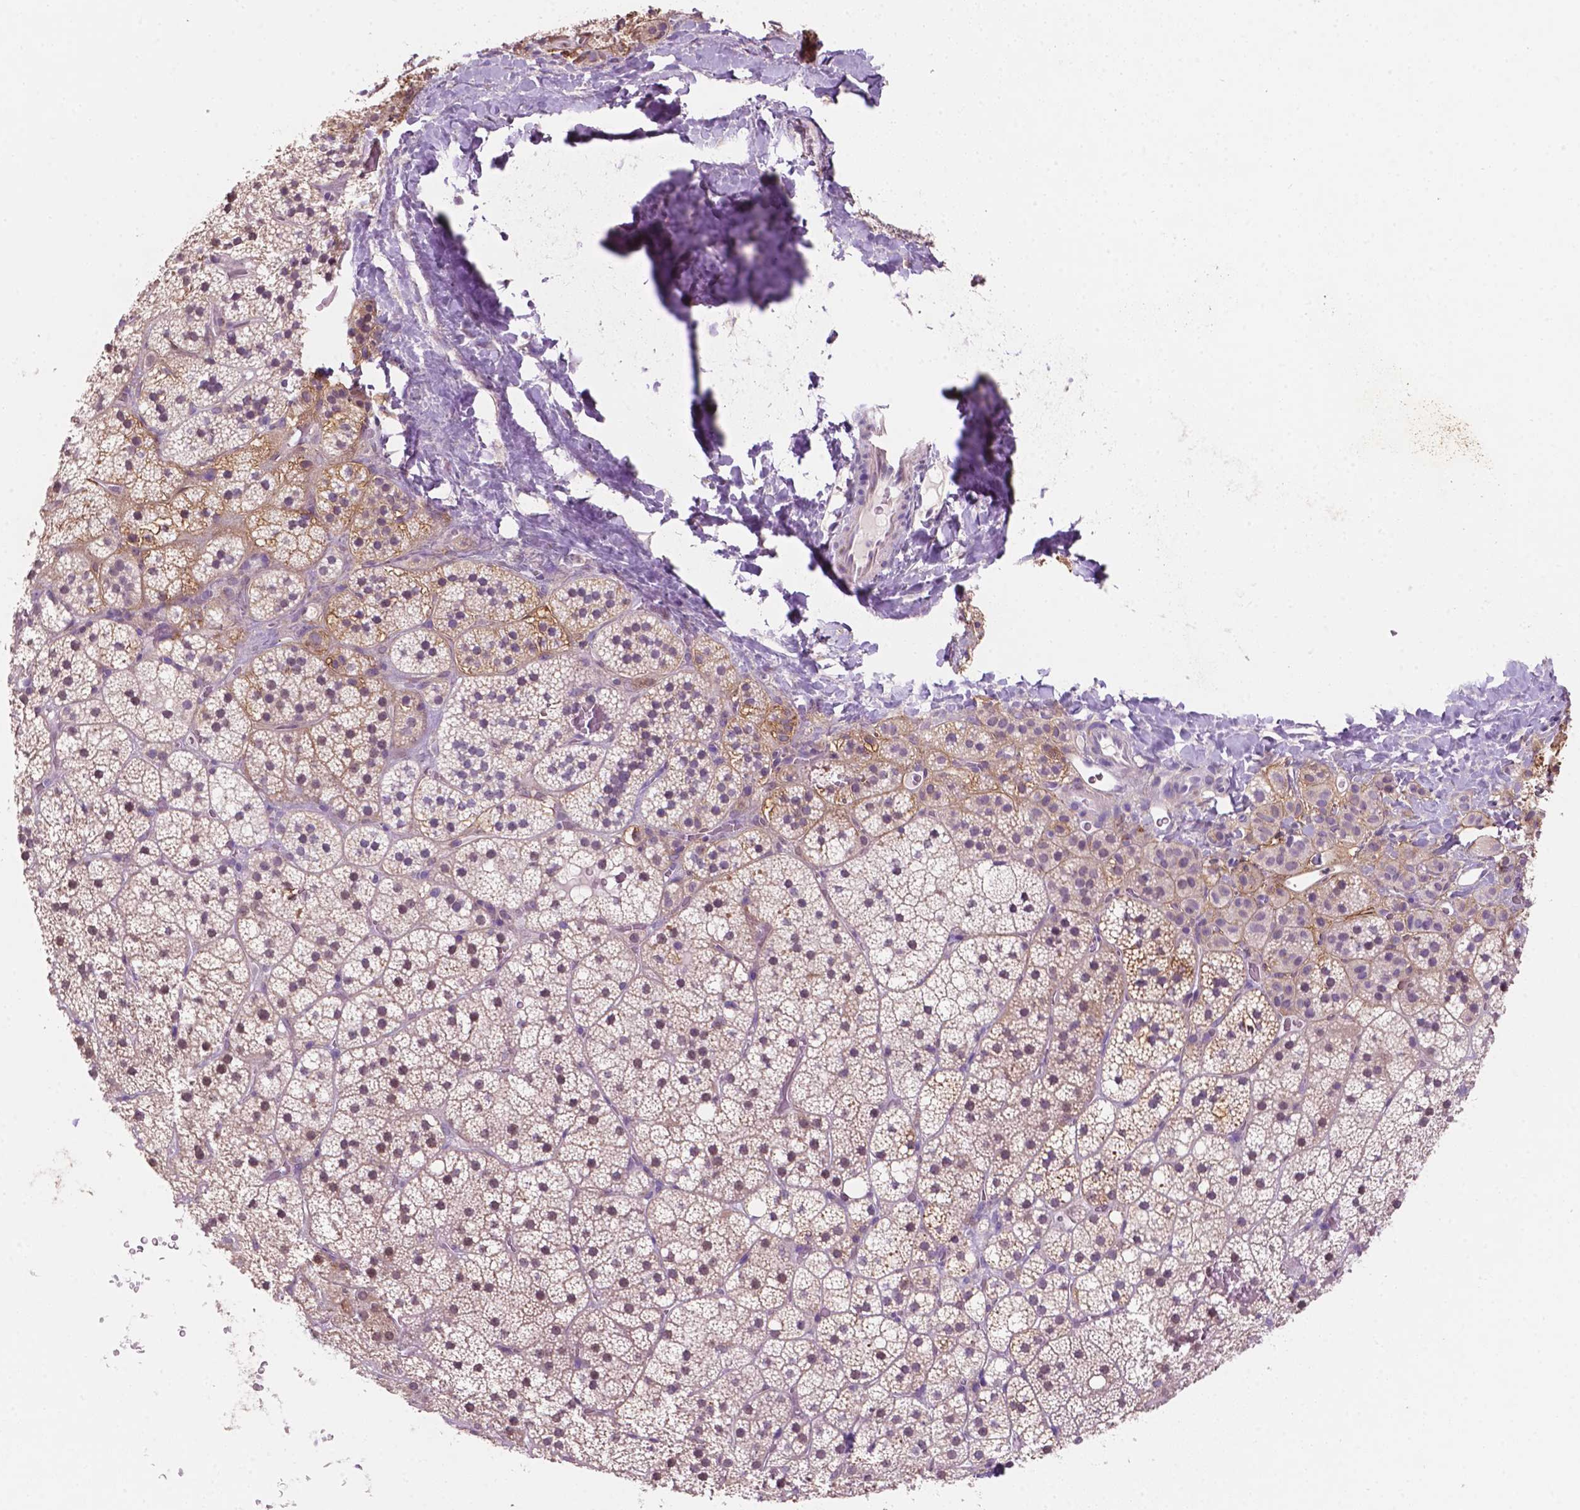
{"staining": {"intensity": "weak", "quantity": "<25%", "location": "cytoplasmic/membranous"}, "tissue": "adrenal gland", "cell_type": "Glandular cells", "image_type": "normal", "snomed": [{"axis": "morphology", "description": "Normal tissue, NOS"}, {"axis": "topography", "description": "Adrenal gland"}], "caption": "IHC of unremarkable human adrenal gland displays no staining in glandular cells.", "gene": "MKRN2OS", "patient": {"sex": "male", "age": 53}}